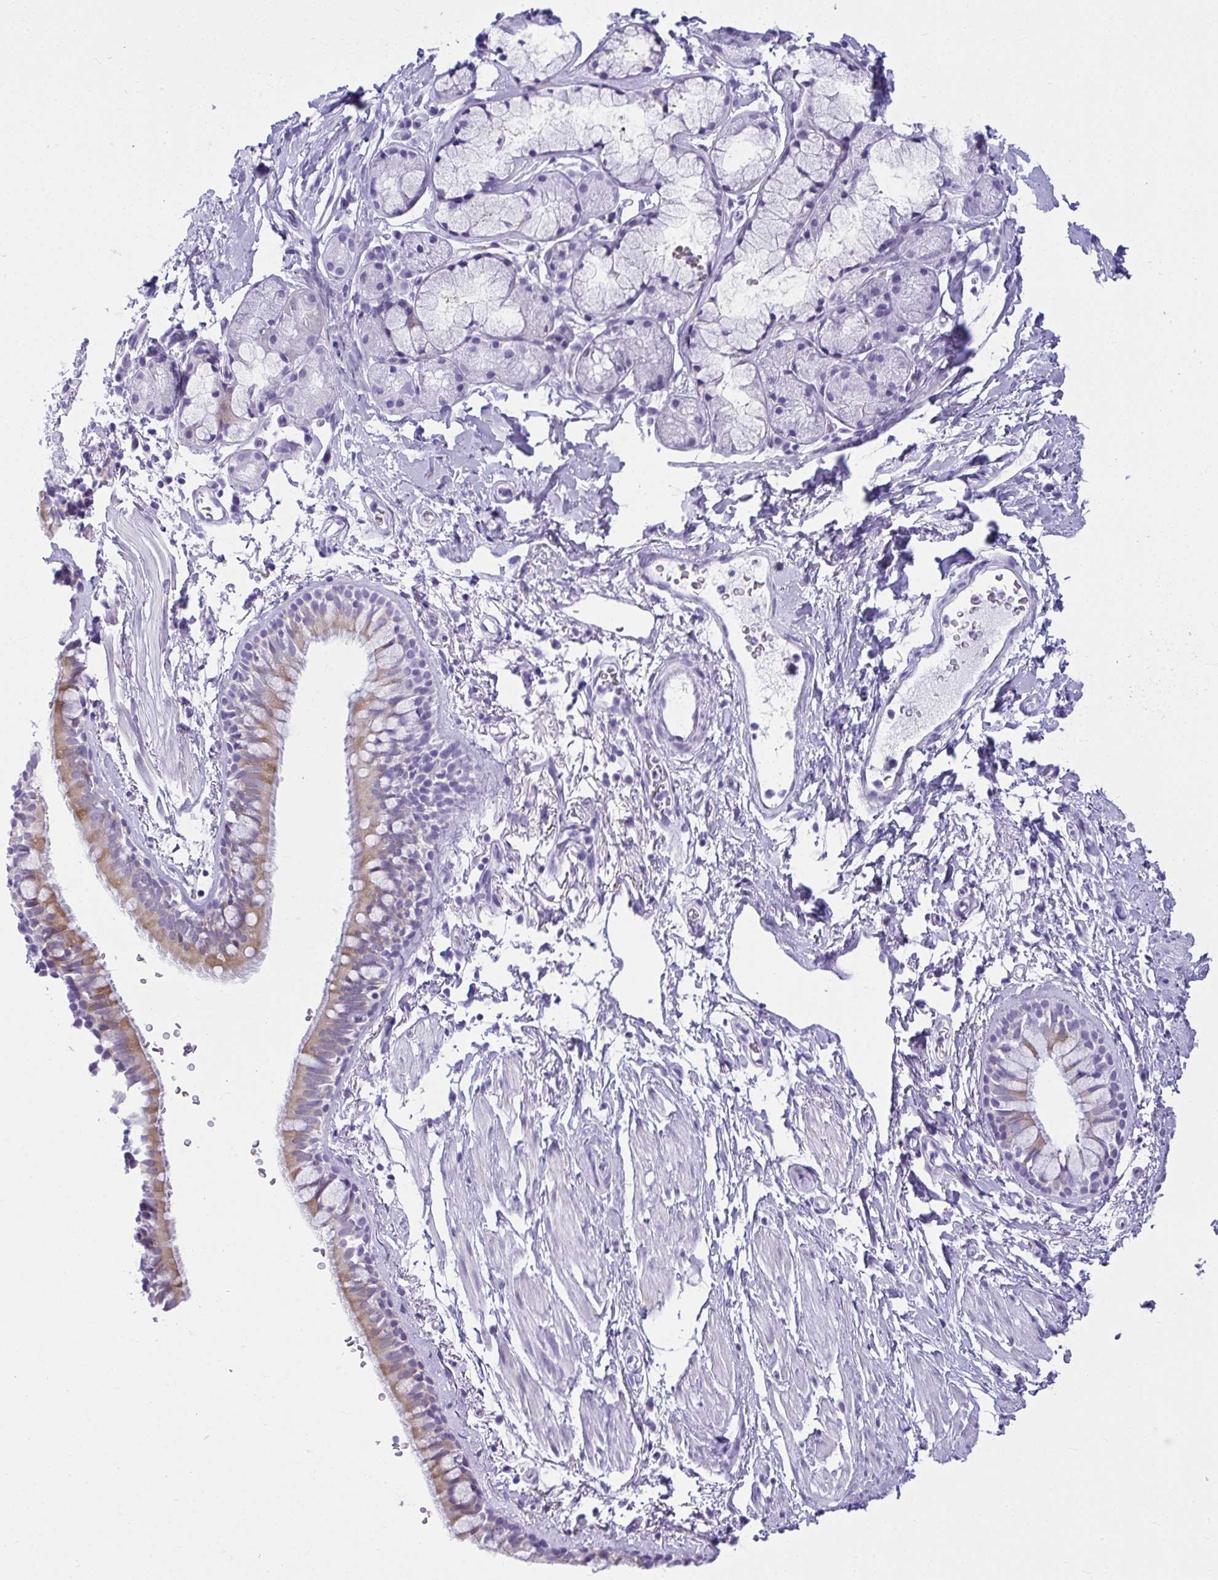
{"staining": {"intensity": "weak", "quantity": "<25%", "location": "cytoplasmic/membranous"}, "tissue": "bronchus", "cell_type": "Respiratory epithelial cells", "image_type": "normal", "snomed": [{"axis": "morphology", "description": "Normal tissue, NOS"}, {"axis": "topography", "description": "Lymph node"}, {"axis": "topography", "description": "Cartilage tissue"}, {"axis": "topography", "description": "Bronchus"}], "caption": "The micrograph displays no staining of respiratory epithelial cells in normal bronchus.", "gene": "CLGN", "patient": {"sex": "female", "age": 70}}